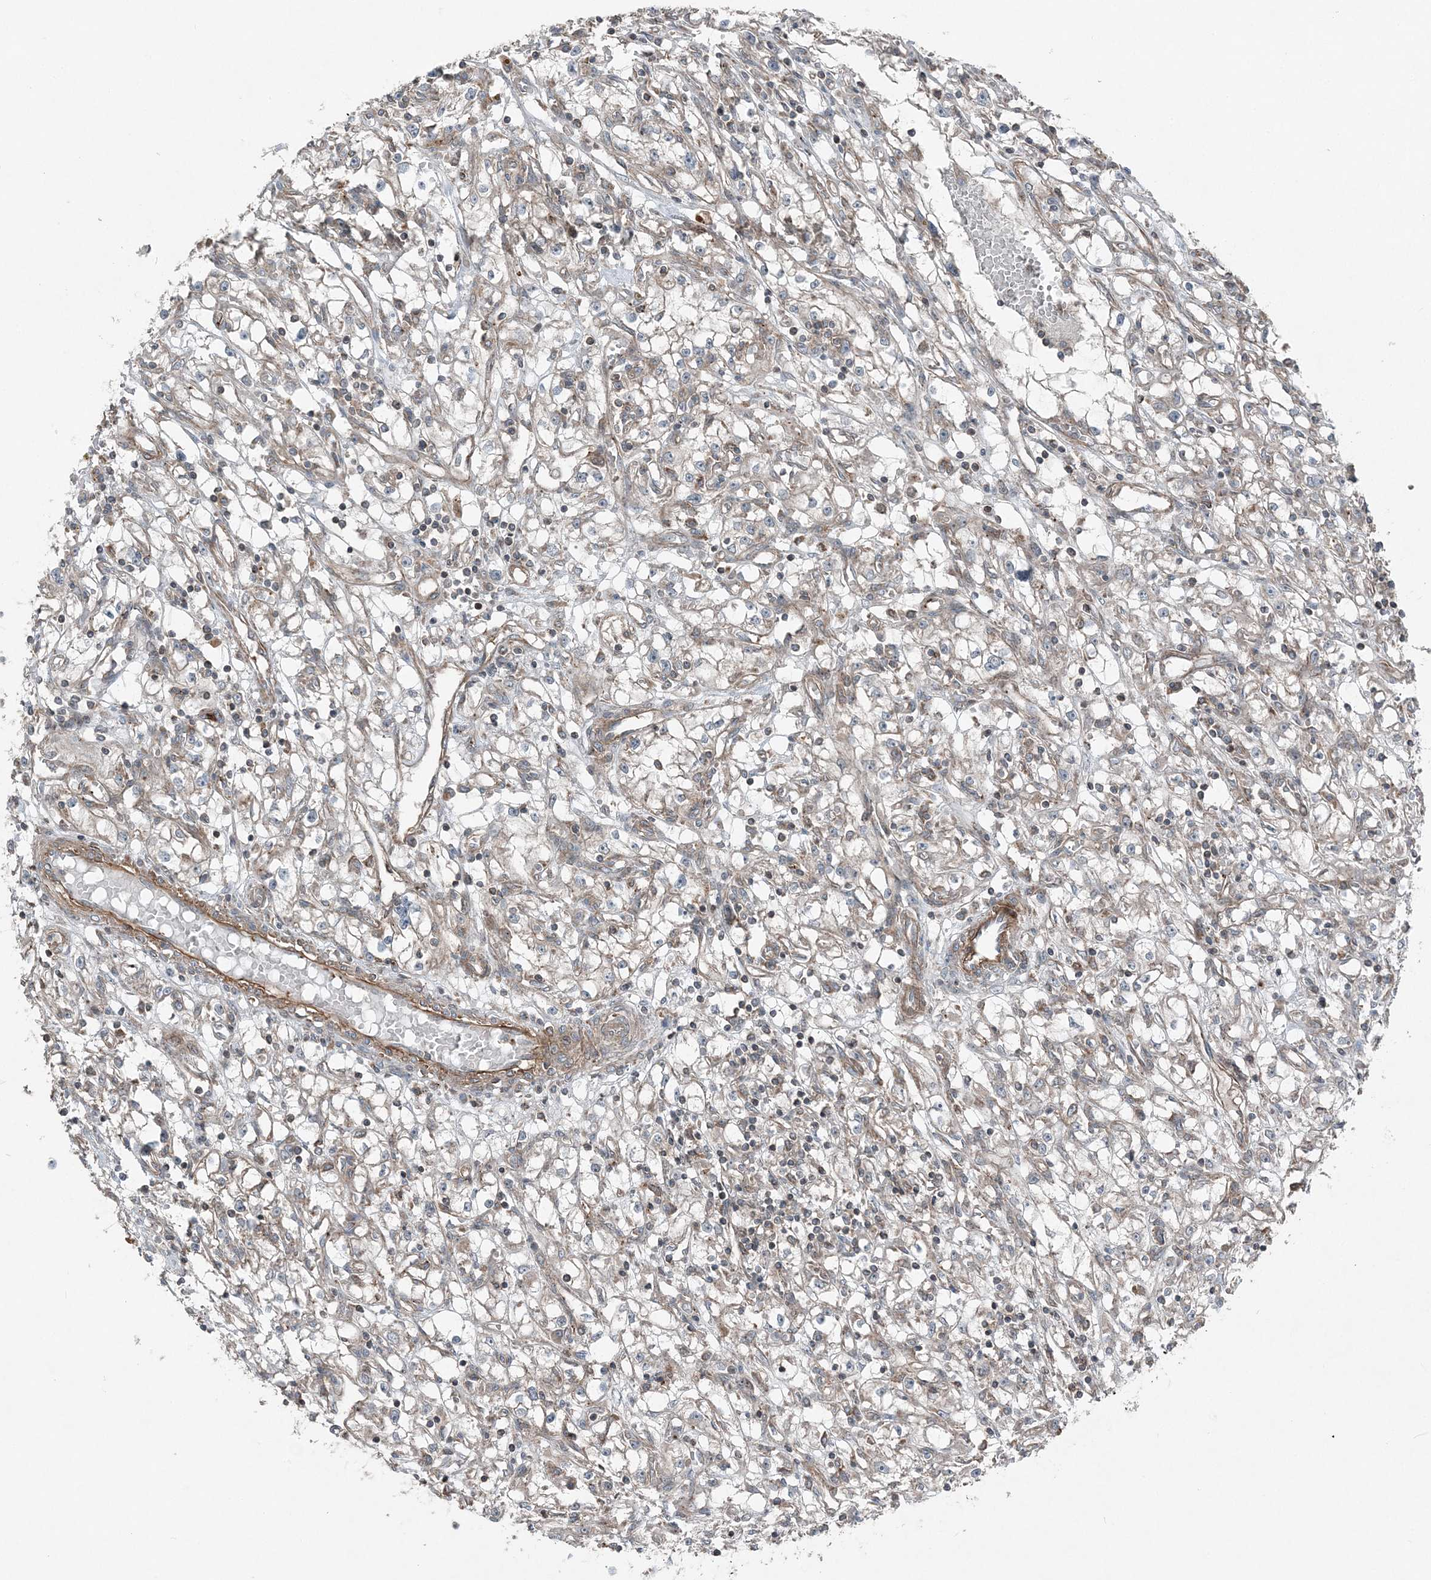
{"staining": {"intensity": "weak", "quantity": "25%-75%", "location": "cytoplasmic/membranous"}, "tissue": "renal cancer", "cell_type": "Tumor cells", "image_type": "cancer", "snomed": [{"axis": "morphology", "description": "Adenocarcinoma, NOS"}, {"axis": "topography", "description": "Kidney"}], "caption": "This is a micrograph of immunohistochemistry (IHC) staining of renal cancer (adenocarcinoma), which shows weak positivity in the cytoplasmic/membranous of tumor cells.", "gene": "KY", "patient": {"sex": "male", "age": 56}}